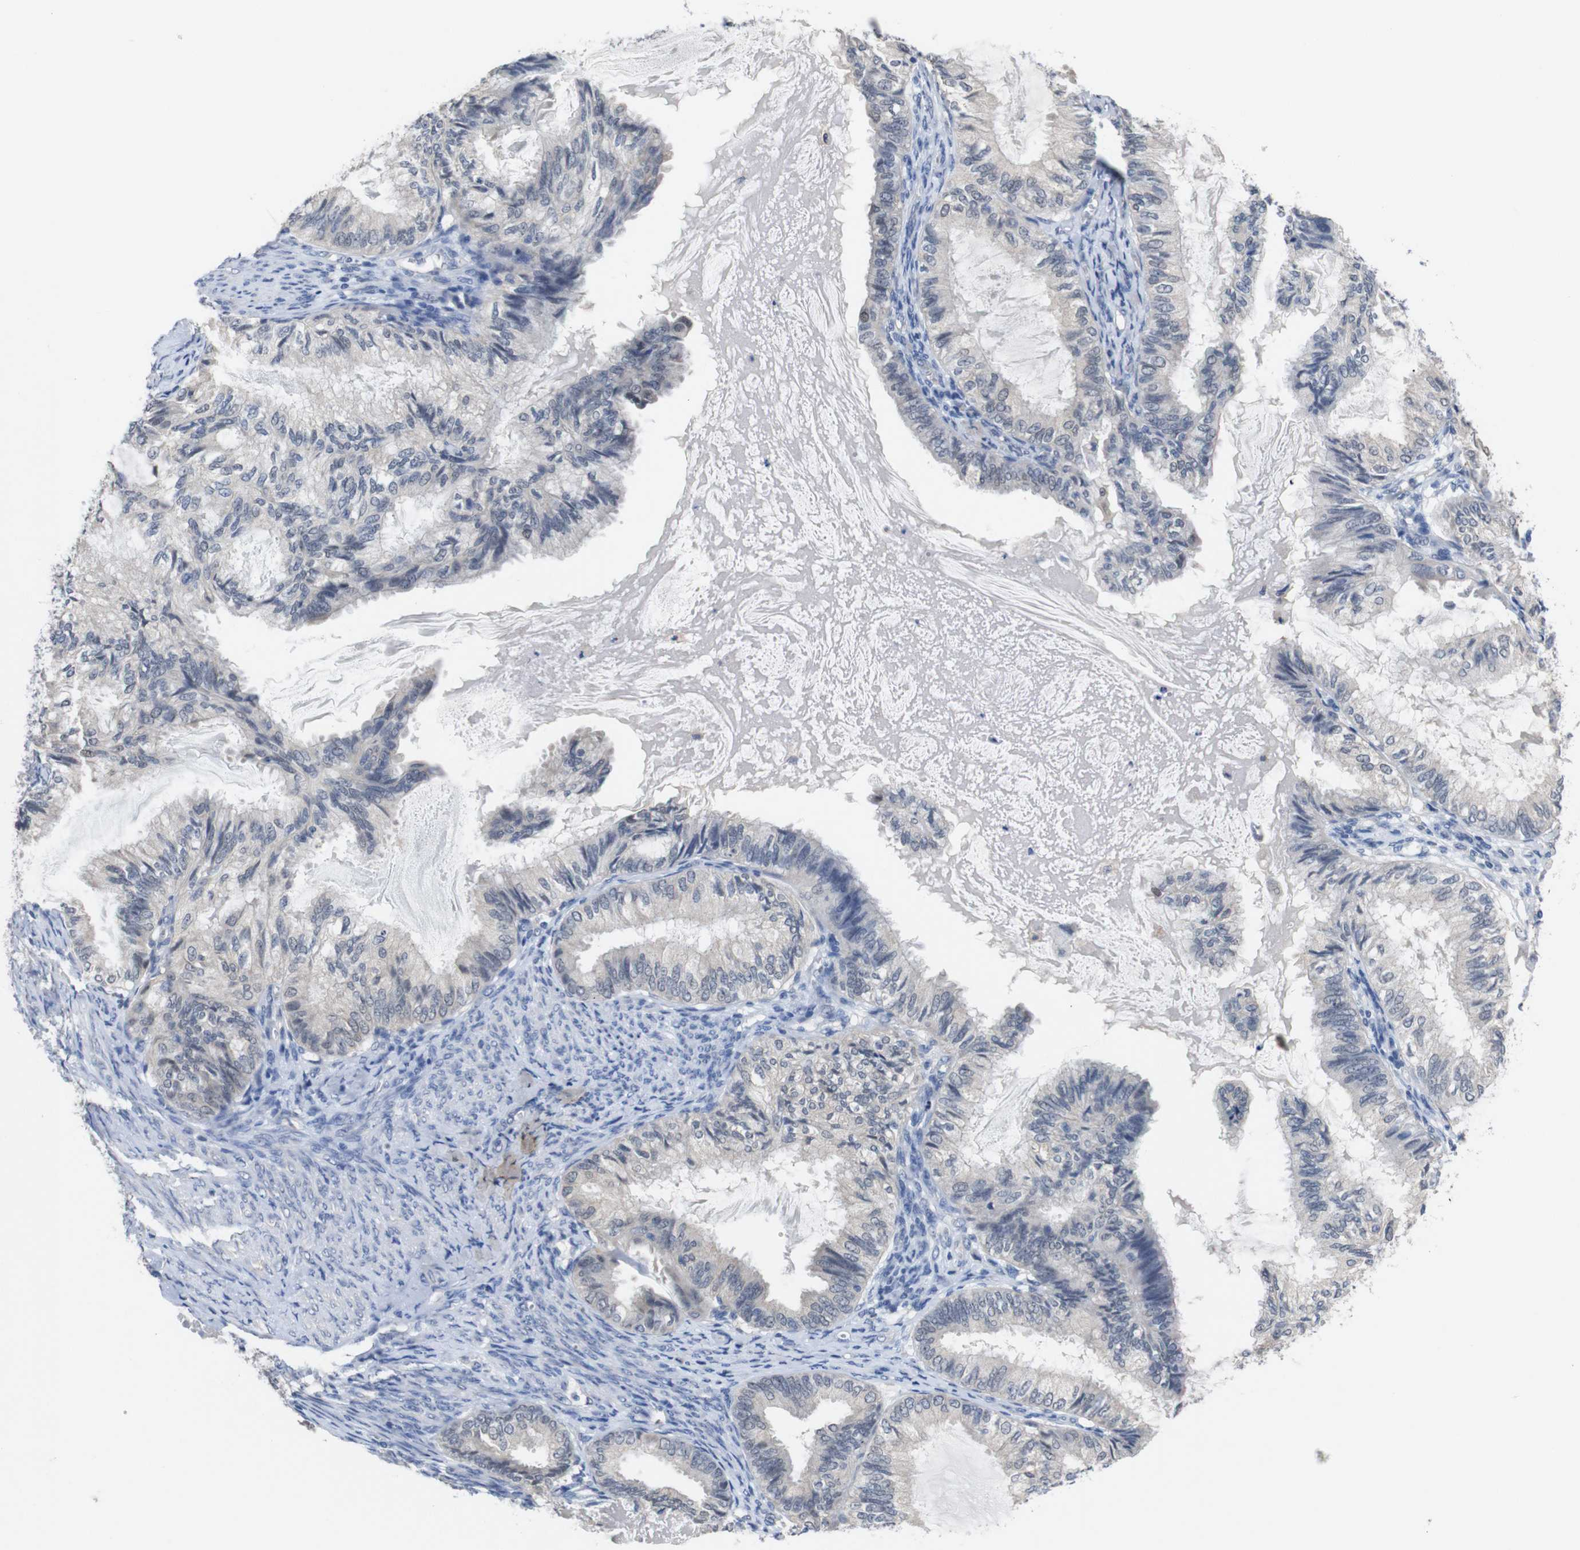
{"staining": {"intensity": "negative", "quantity": "none", "location": "none"}, "tissue": "cervical cancer", "cell_type": "Tumor cells", "image_type": "cancer", "snomed": [{"axis": "morphology", "description": "Normal tissue, NOS"}, {"axis": "morphology", "description": "Adenocarcinoma, NOS"}, {"axis": "topography", "description": "Cervix"}, {"axis": "topography", "description": "Endometrium"}], "caption": "Histopathology image shows no significant protein staining in tumor cells of cervical adenocarcinoma.", "gene": "HNF1A", "patient": {"sex": "female", "age": 86}}